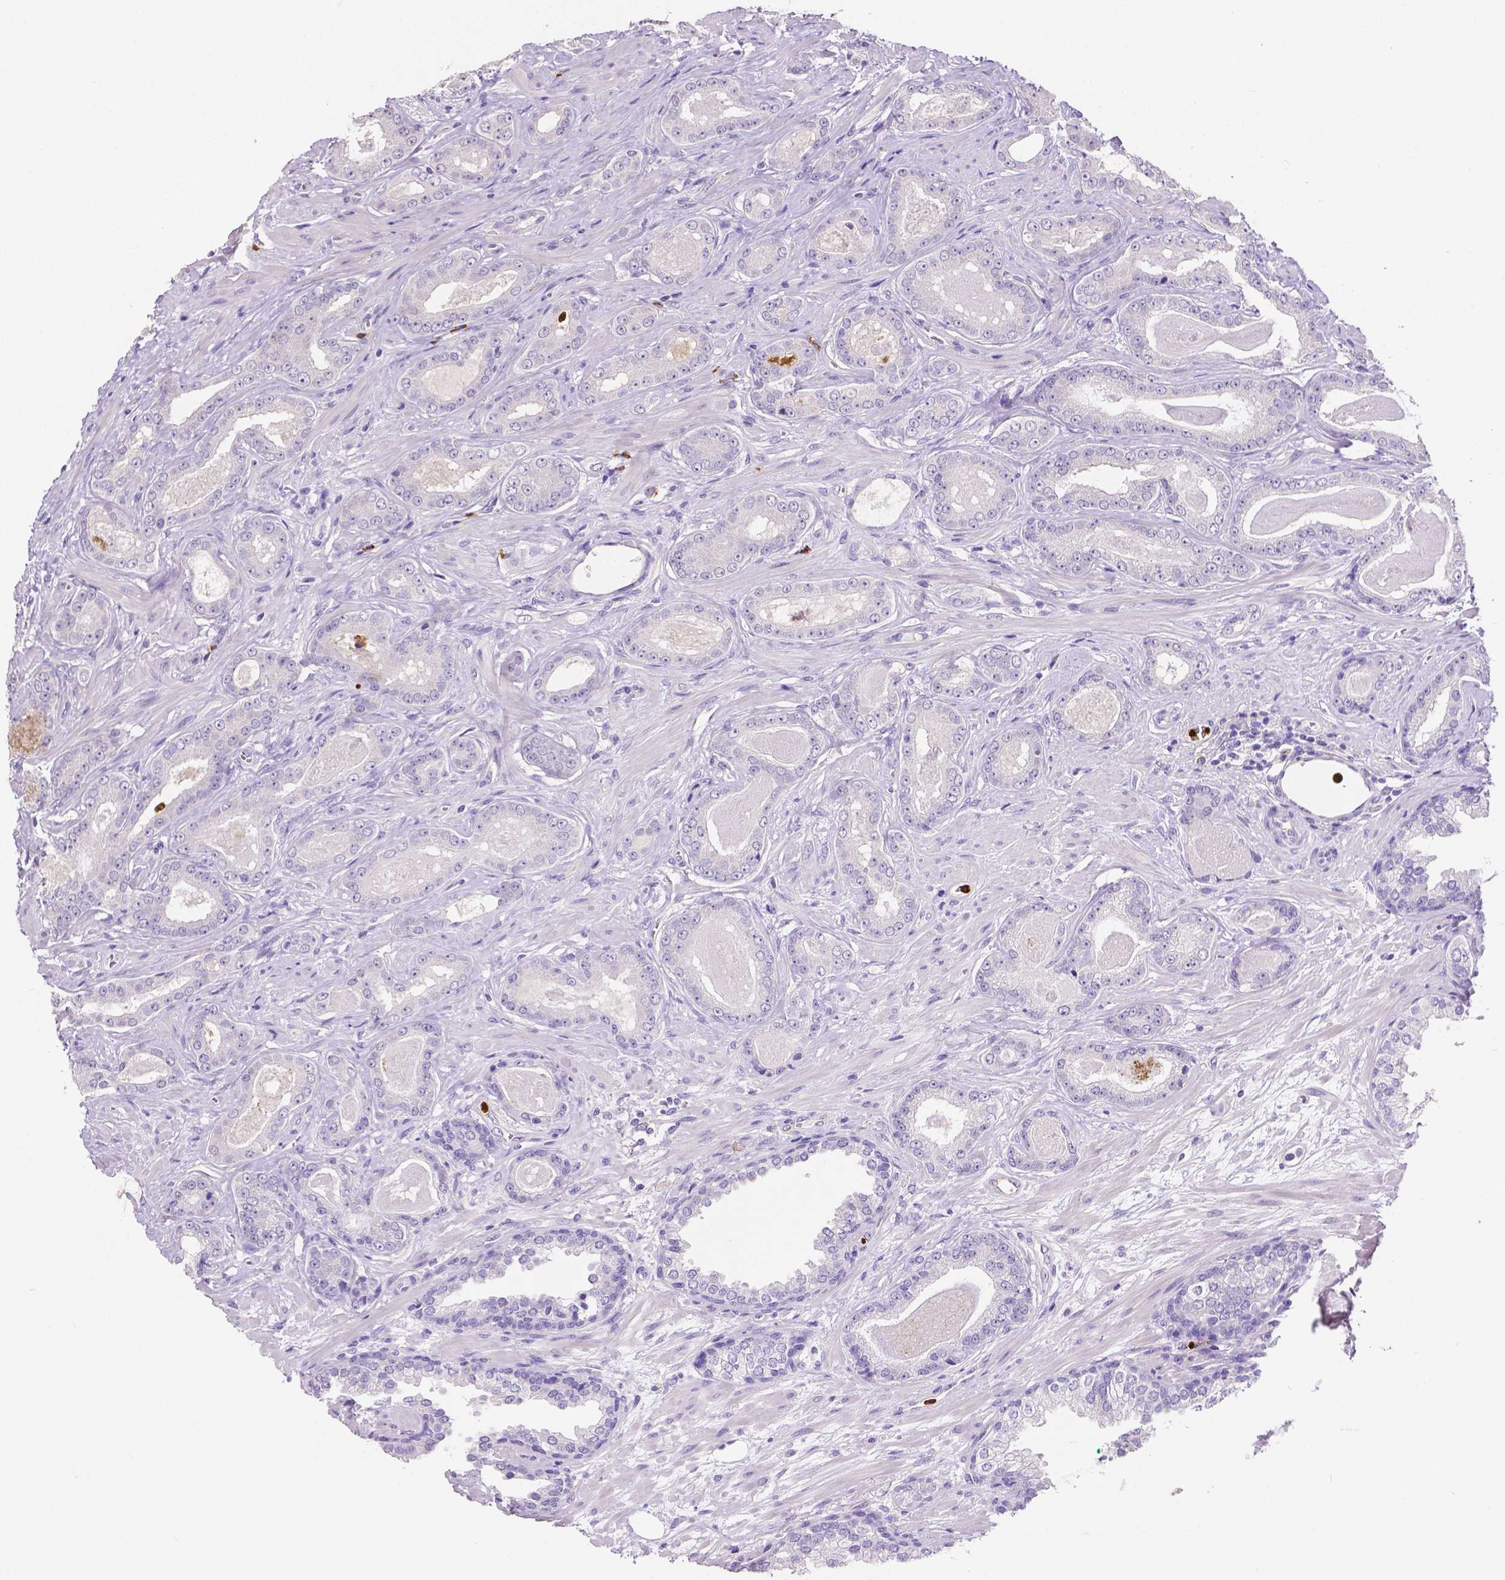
{"staining": {"intensity": "negative", "quantity": "none", "location": "none"}, "tissue": "prostate cancer", "cell_type": "Tumor cells", "image_type": "cancer", "snomed": [{"axis": "morphology", "description": "Adenocarcinoma, Low grade"}, {"axis": "topography", "description": "Prostate"}], "caption": "Micrograph shows no protein positivity in tumor cells of prostate low-grade adenocarcinoma tissue. (DAB IHC with hematoxylin counter stain).", "gene": "MMP9", "patient": {"sex": "male", "age": 61}}